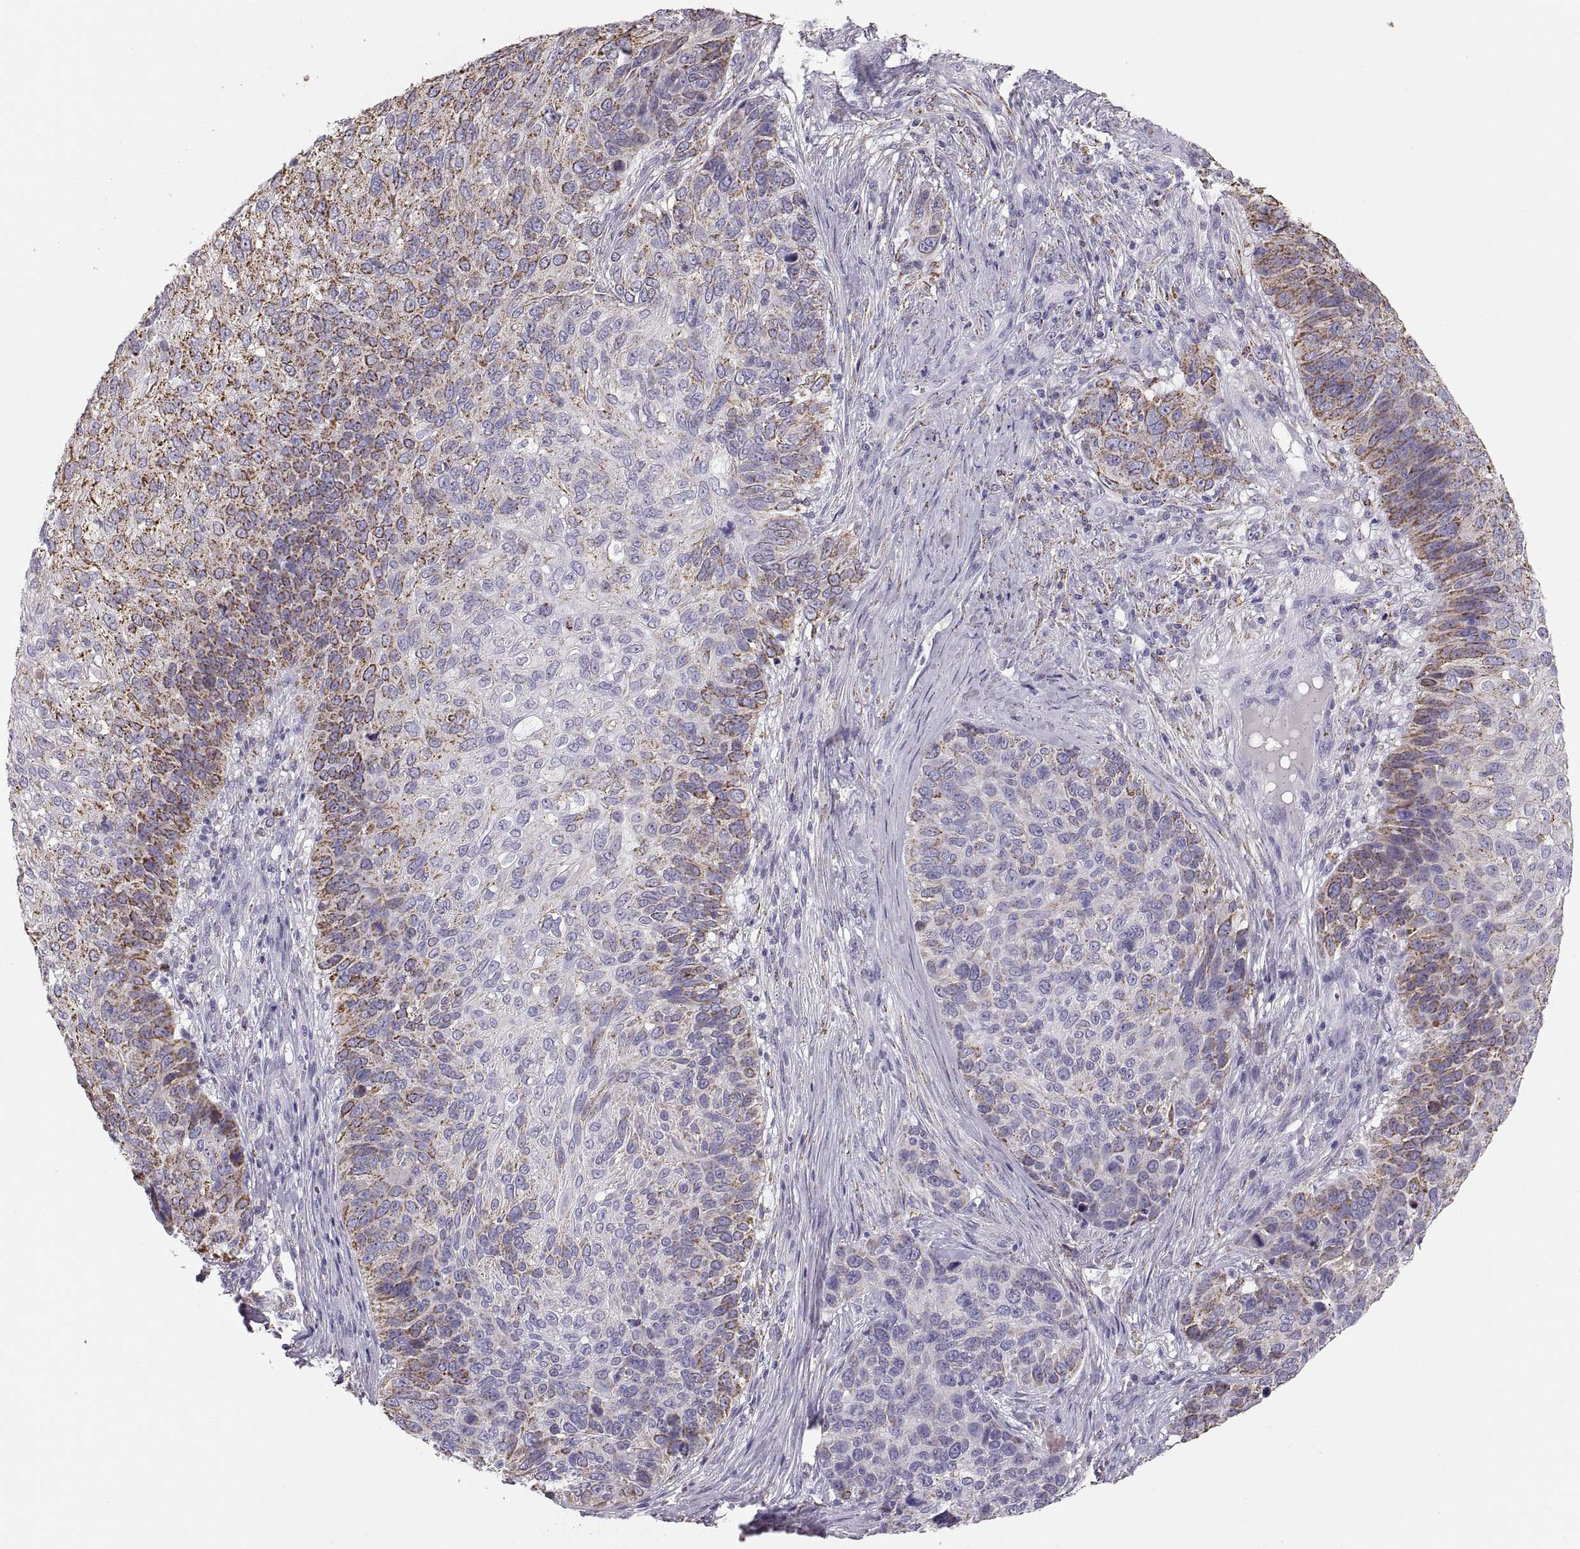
{"staining": {"intensity": "strong", "quantity": "<25%", "location": "cytoplasmic/membranous"}, "tissue": "skin cancer", "cell_type": "Tumor cells", "image_type": "cancer", "snomed": [{"axis": "morphology", "description": "Squamous cell carcinoma, NOS"}, {"axis": "topography", "description": "Skin"}], "caption": "Immunohistochemistry micrograph of neoplastic tissue: squamous cell carcinoma (skin) stained using immunohistochemistry (IHC) displays medium levels of strong protein expression localized specifically in the cytoplasmic/membranous of tumor cells, appearing as a cytoplasmic/membranous brown color.", "gene": "COL9A3", "patient": {"sex": "male", "age": 92}}